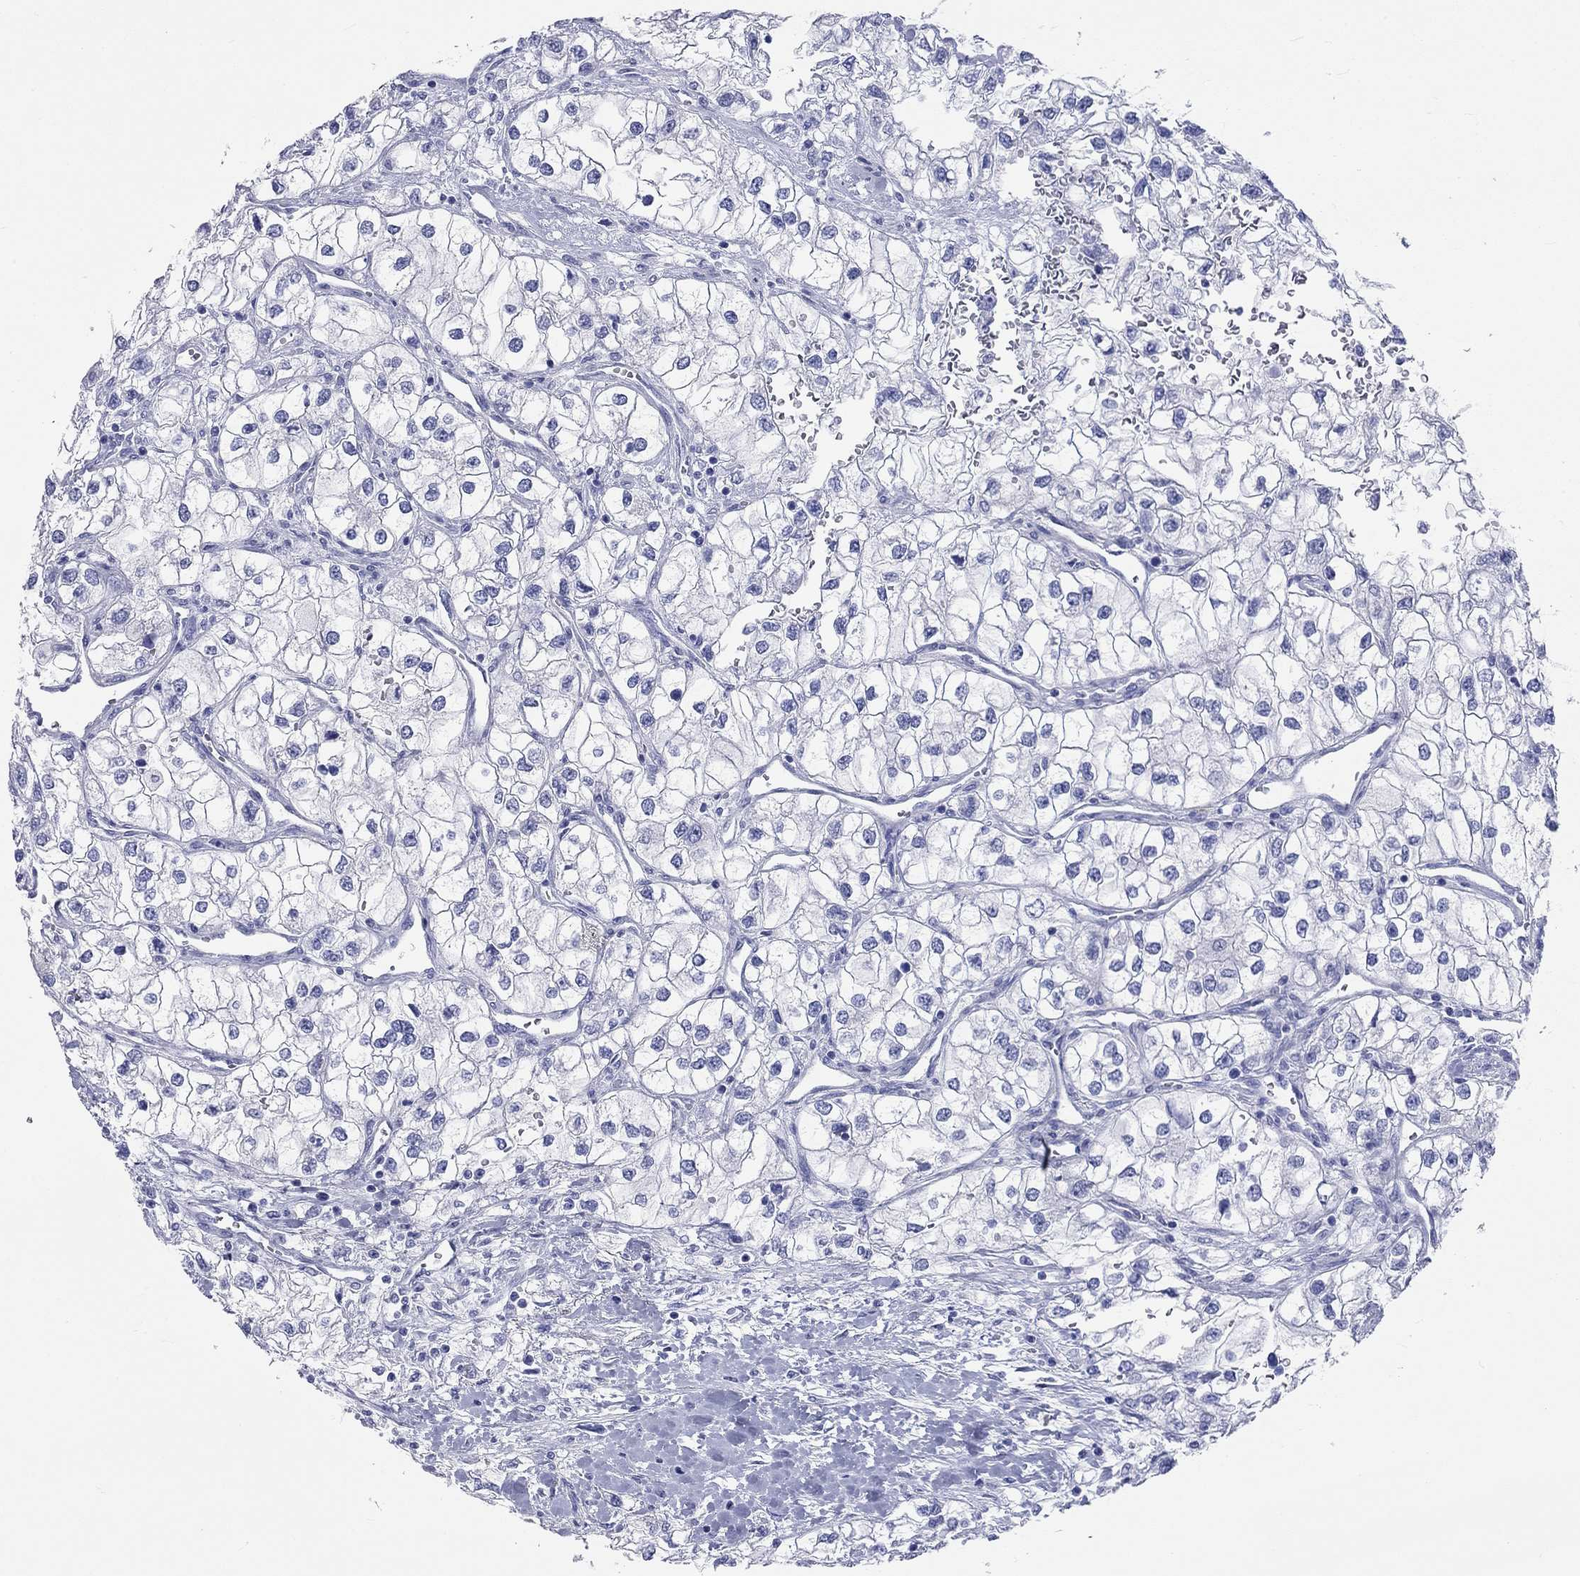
{"staining": {"intensity": "negative", "quantity": "none", "location": "none"}, "tissue": "renal cancer", "cell_type": "Tumor cells", "image_type": "cancer", "snomed": [{"axis": "morphology", "description": "Adenocarcinoma, NOS"}, {"axis": "topography", "description": "Kidney"}], "caption": "Immunohistochemistry micrograph of human adenocarcinoma (renal) stained for a protein (brown), which displays no staining in tumor cells.", "gene": "SPATA9", "patient": {"sex": "male", "age": 59}}